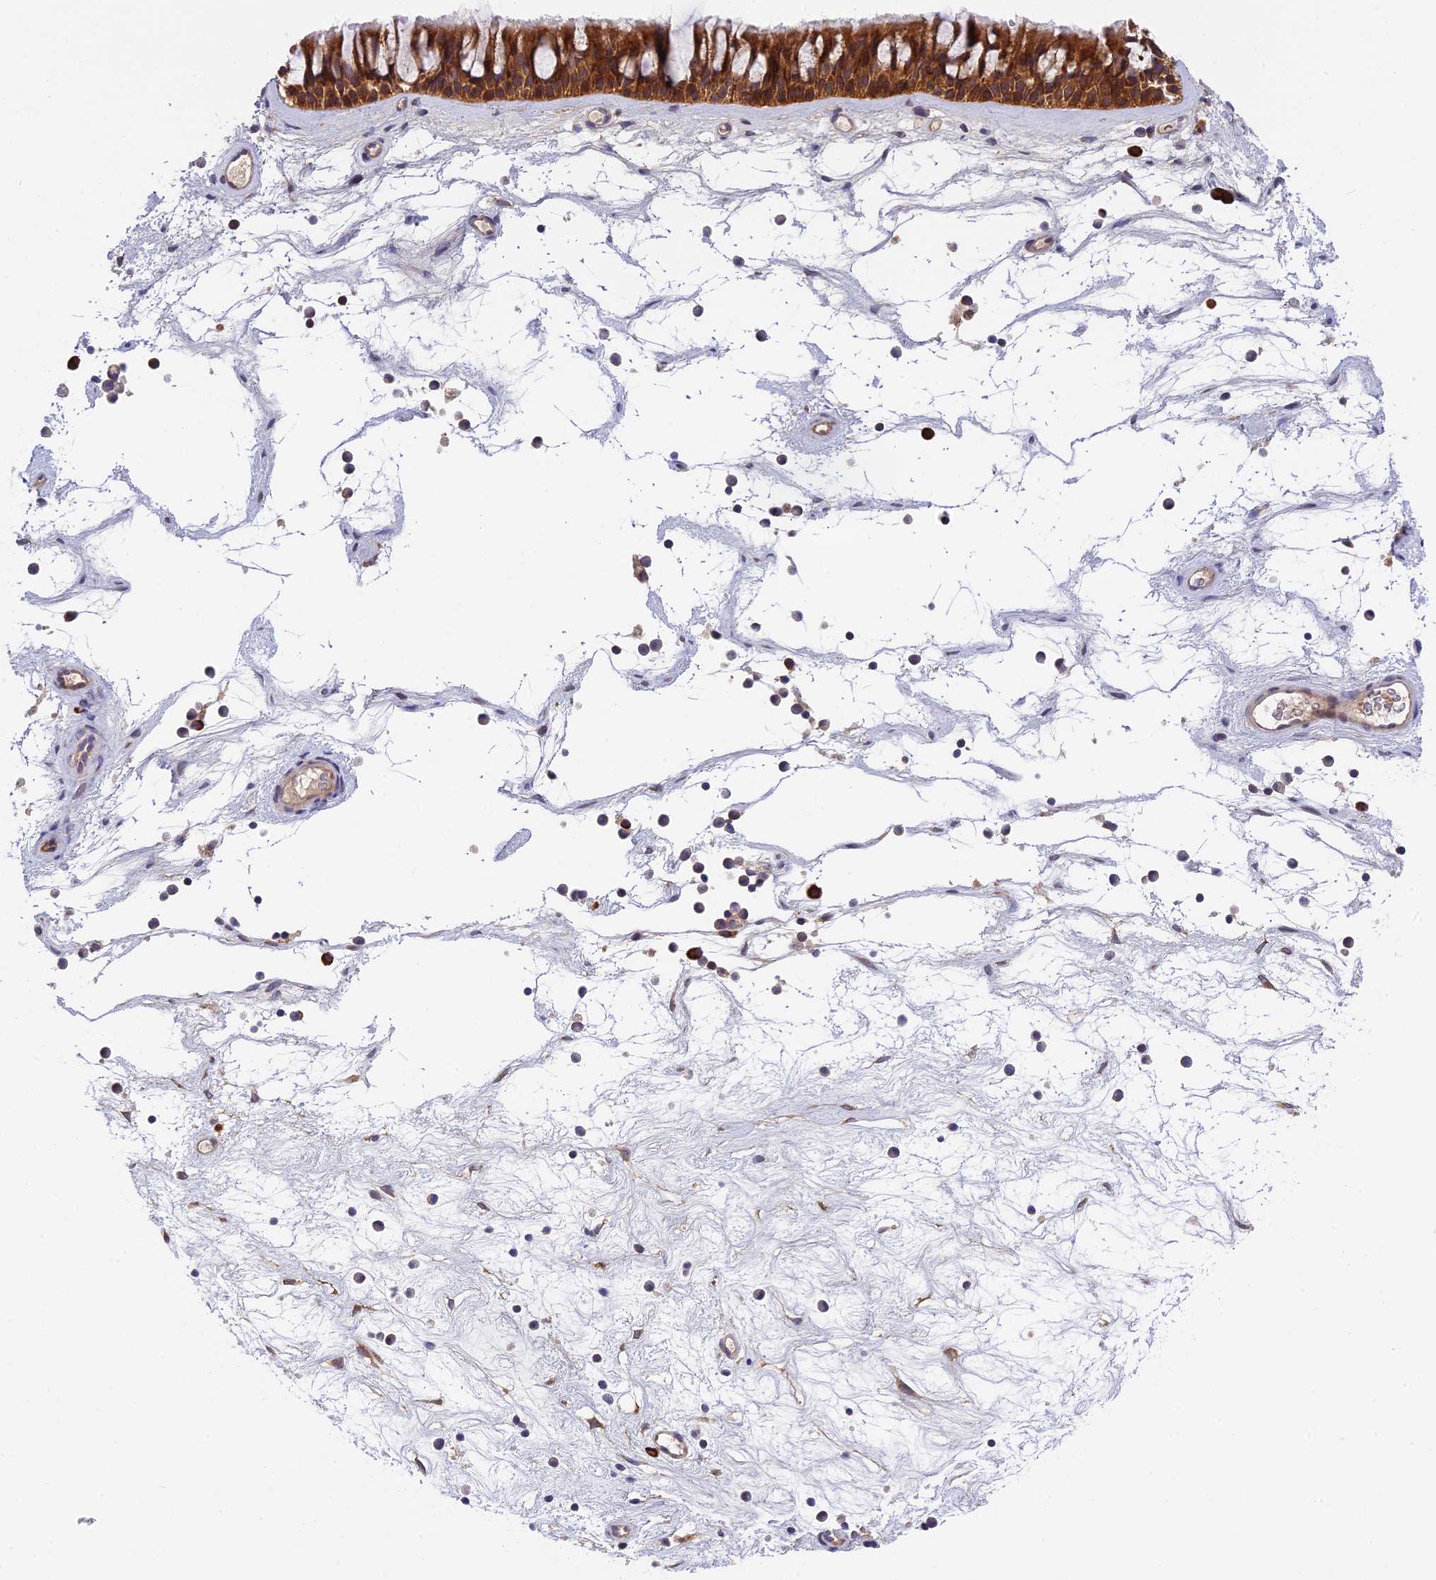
{"staining": {"intensity": "strong", "quantity": ">75%", "location": "cytoplasmic/membranous"}, "tissue": "nasopharynx", "cell_type": "Respiratory epithelial cells", "image_type": "normal", "snomed": [{"axis": "morphology", "description": "Normal tissue, NOS"}, {"axis": "topography", "description": "Nasopharynx"}], "caption": "Unremarkable nasopharynx demonstrates strong cytoplasmic/membranous expression in approximately >75% of respiratory epithelial cells, visualized by immunohistochemistry.", "gene": "IPO5", "patient": {"sex": "male", "age": 64}}